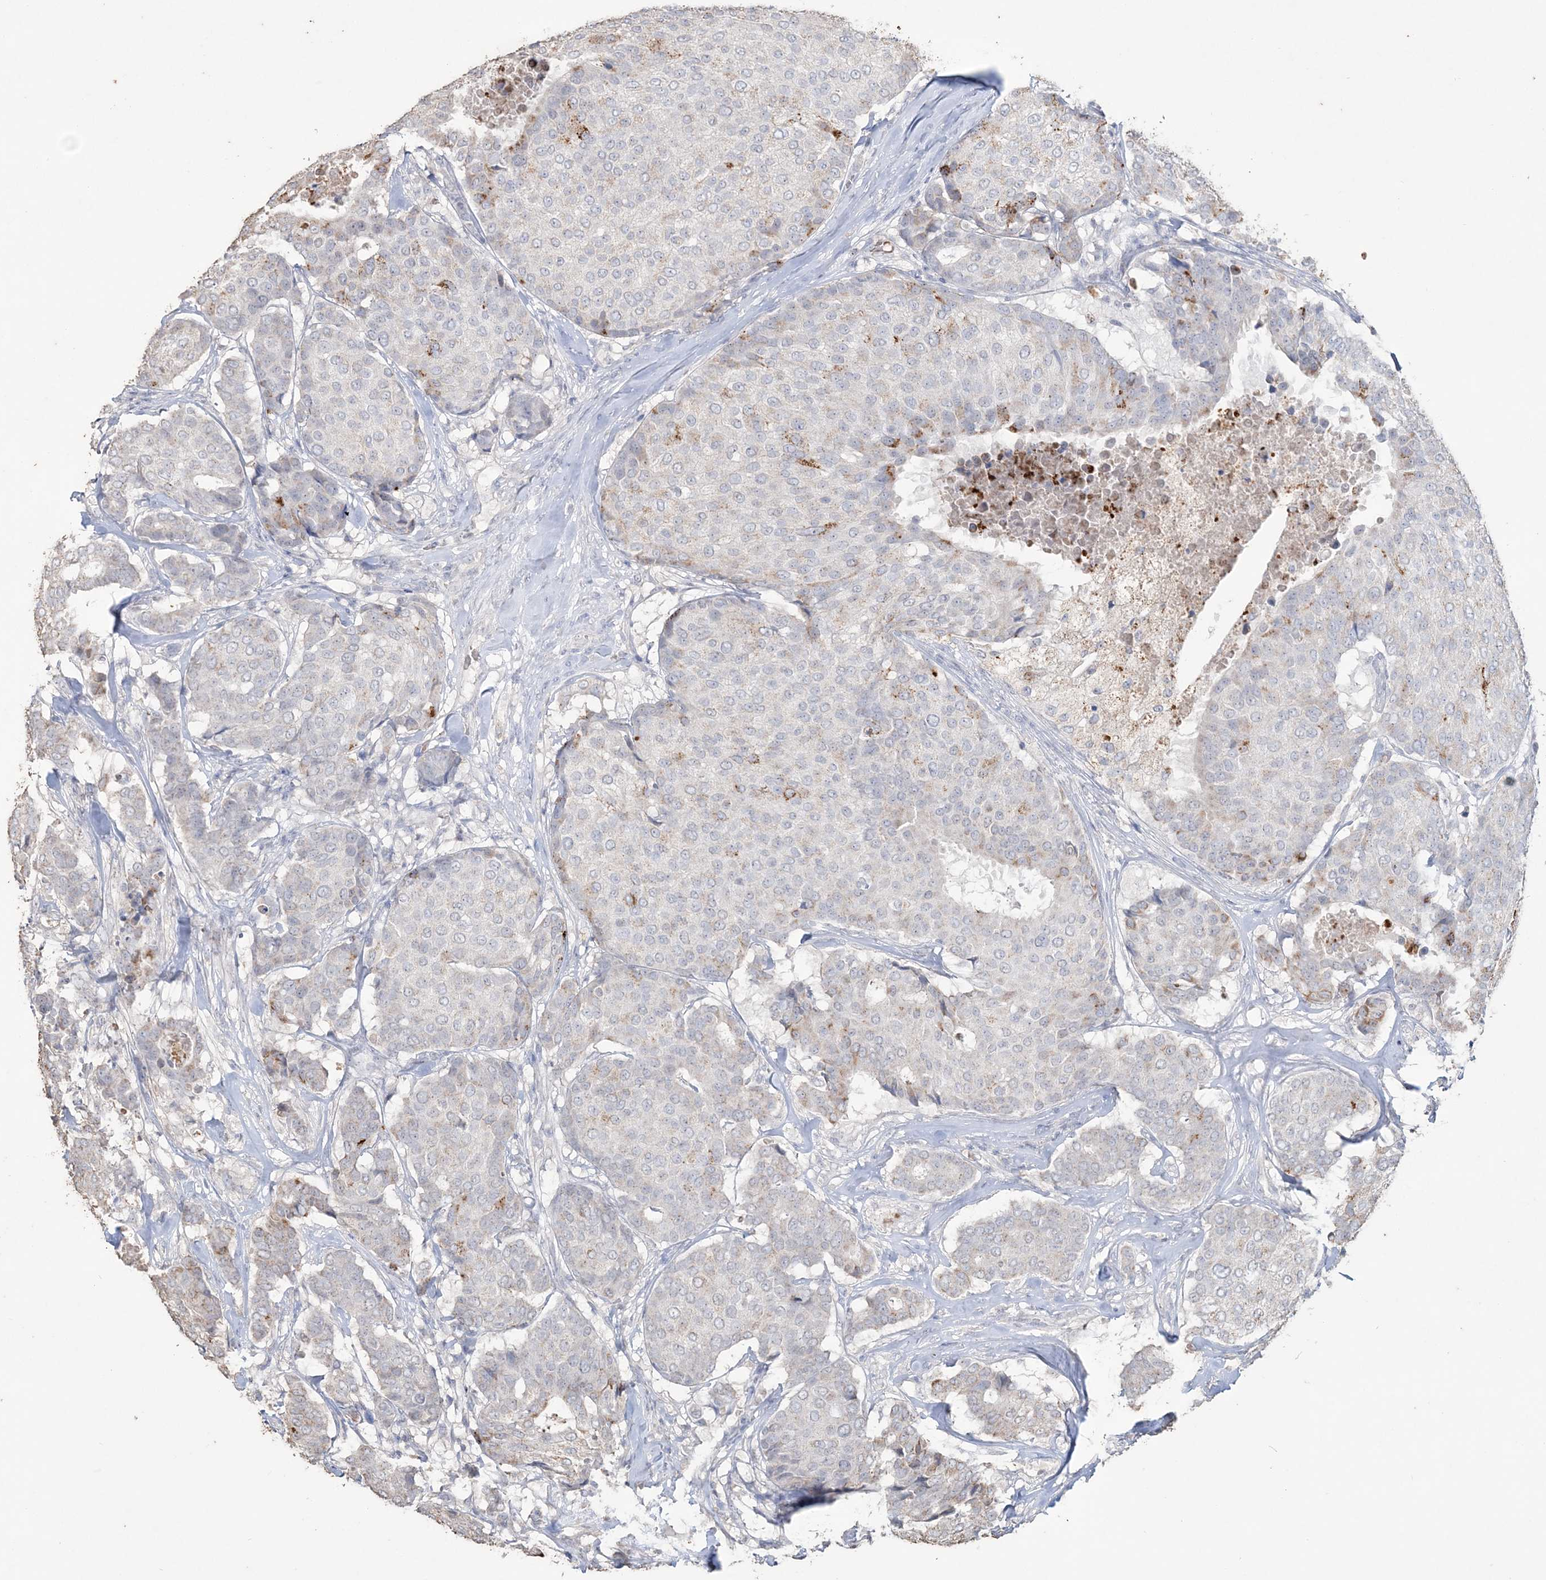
{"staining": {"intensity": "moderate", "quantity": "<25%", "location": "cytoplasmic/membranous"}, "tissue": "breast cancer", "cell_type": "Tumor cells", "image_type": "cancer", "snomed": [{"axis": "morphology", "description": "Duct carcinoma"}, {"axis": "topography", "description": "Breast"}], "caption": "Intraductal carcinoma (breast) was stained to show a protein in brown. There is low levels of moderate cytoplasmic/membranous expression in approximately <25% of tumor cells.", "gene": "SFMBT2", "patient": {"sex": "female", "age": 75}}